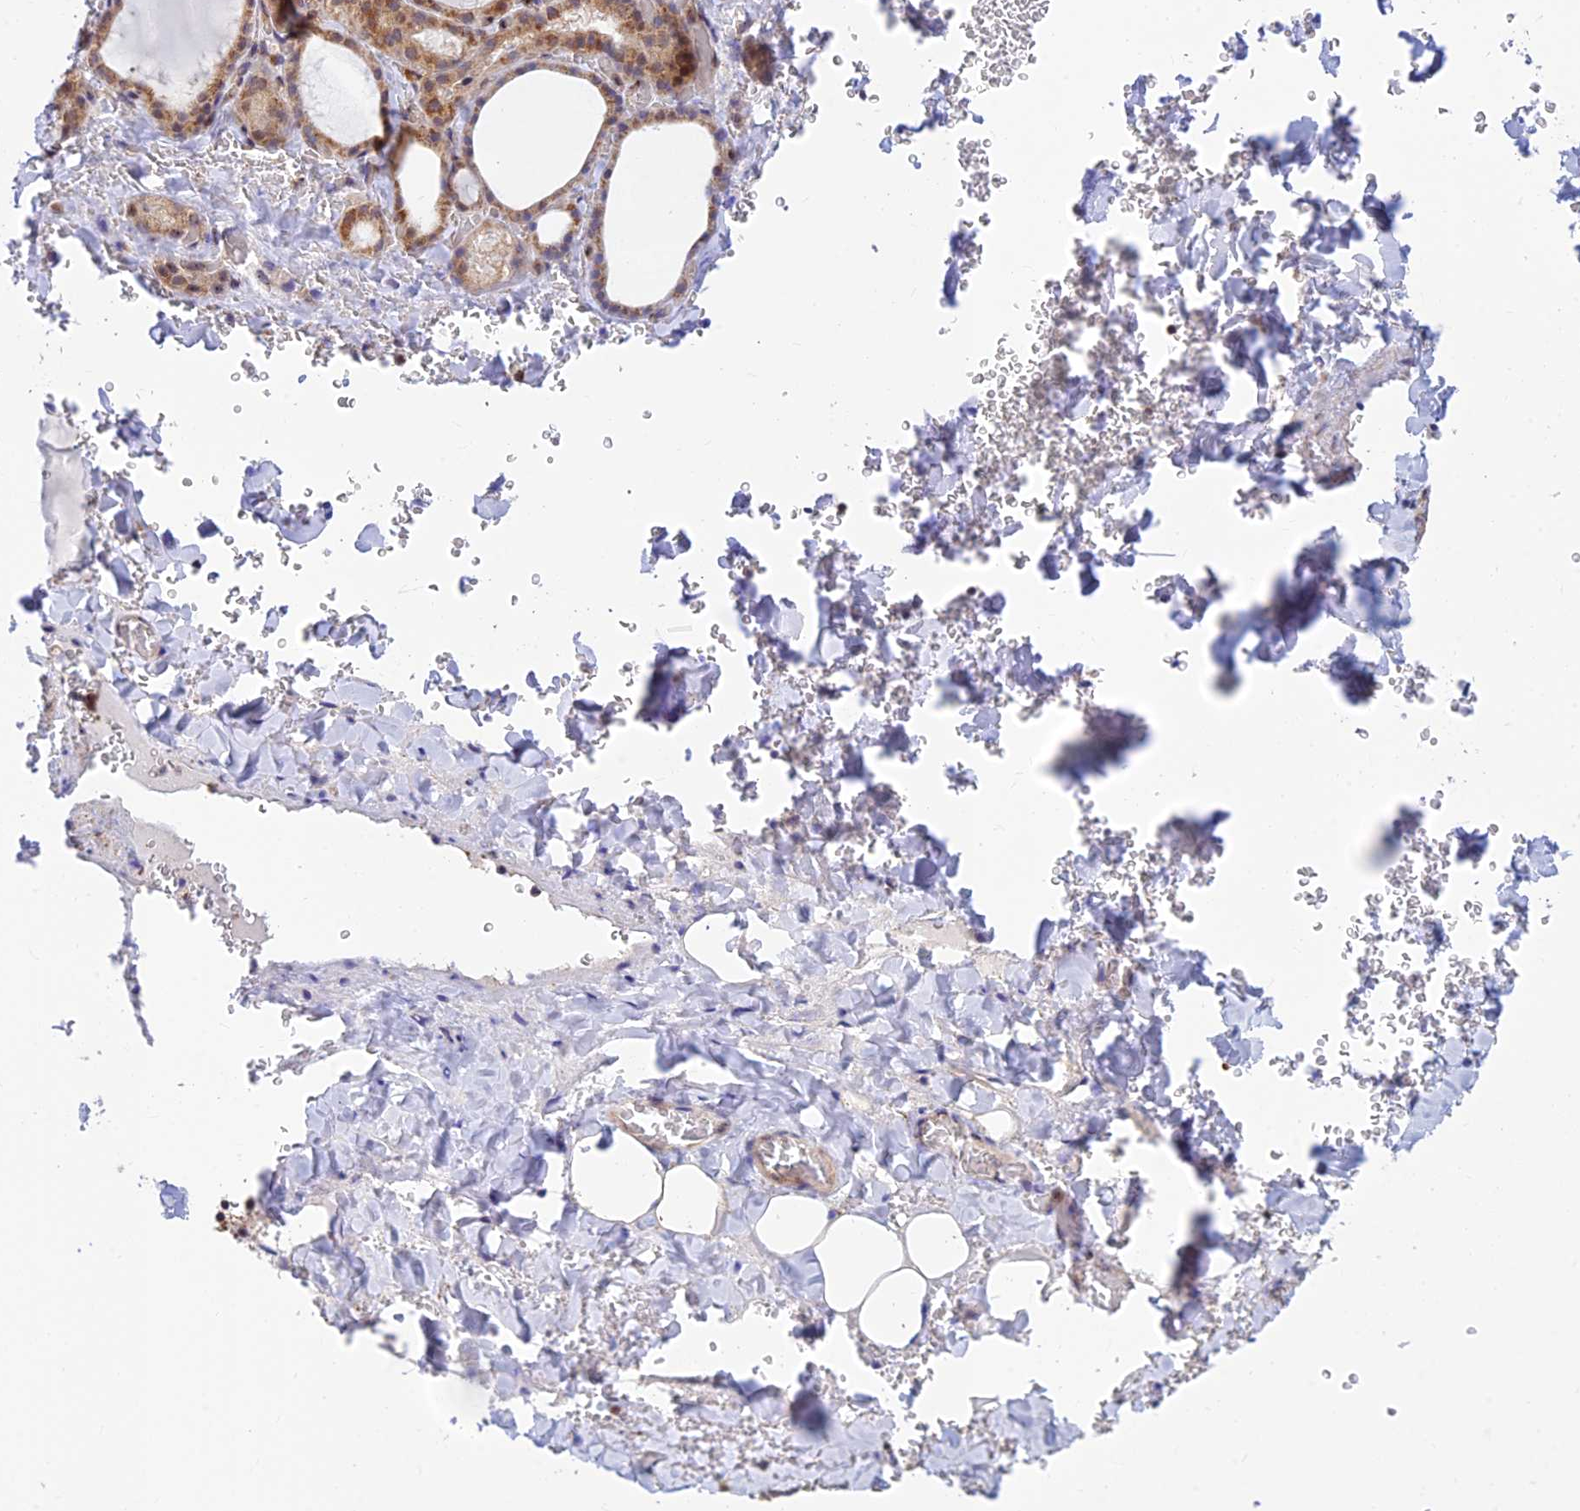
{"staining": {"intensity": "moderate", "quantity": ">75%", "location": "cytoplasmic/membranous"}, "tissue": "thyroid gland", "cell_type": "Glandular cells", "image_type": "normal", "snomed": [{"axis": "morphology", "description": "Normal tissue, NOS"}, {"axis": "topography", "description": "Thyroid gland"}], "caption": "An IHC photomicrograph of normal tissue is shown. Protein staining in brown labels moderate cytoplasmic/membranous positivity in thyroid gland within glandular cells. The staining is performed using DAB (3,3'-diaminobenzidine) brown chromogen to label protein expression. The nuclei are counter-stained blue using hematoxylin.", "gene": "LYSMD2", "patient": {"sex": "female", "age": 39}}